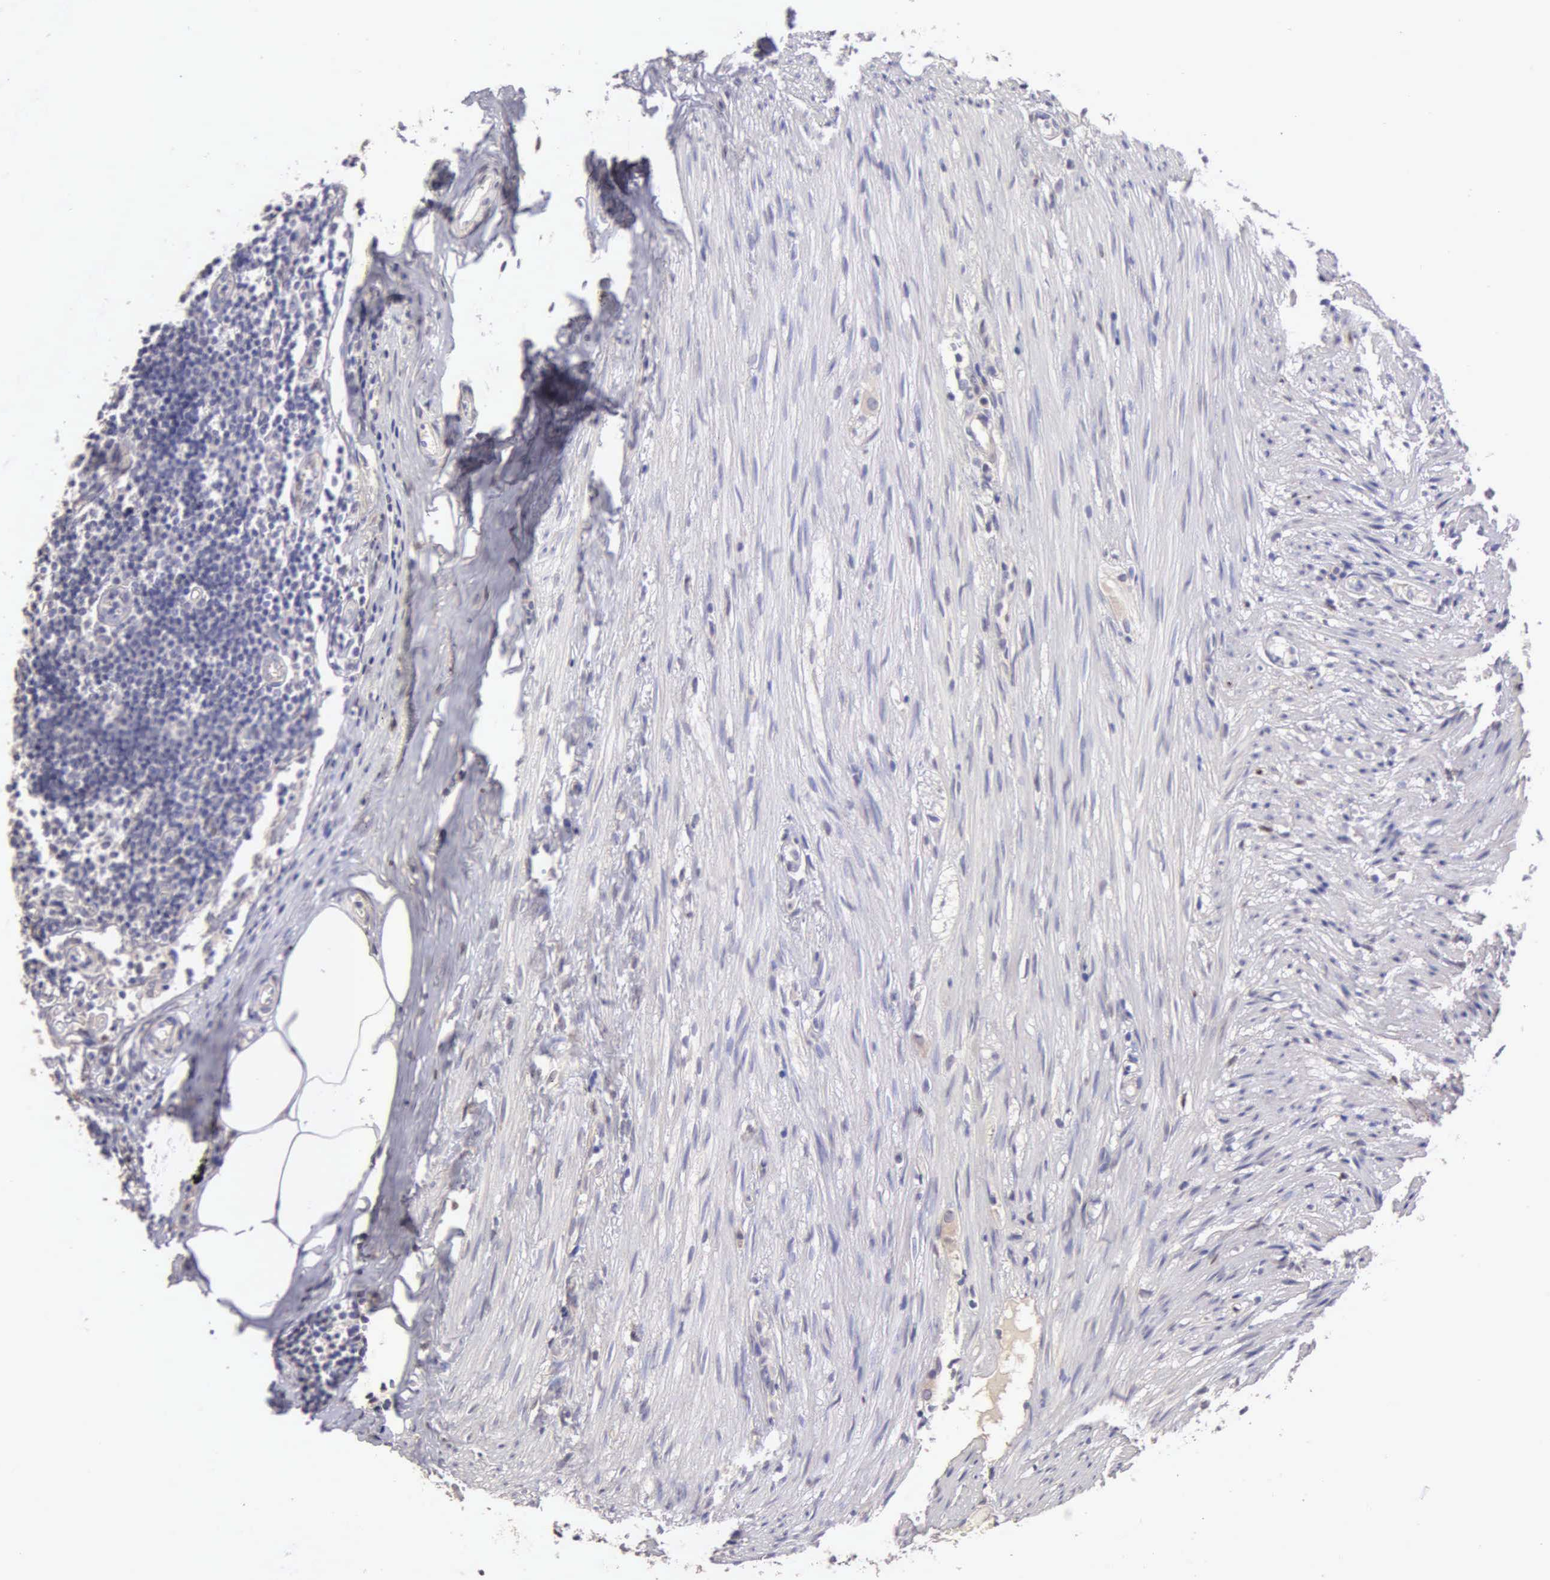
{"staining": {"intensity": "weak", "quantity": "<25%", "location": "cytoplasmic/membranous"}, "tissue": "appendix", "cell_type": "Glandular cells", "image_type": "normal", "snomed": [{"axis": "morphology", "description": "Normal tissue, NOS"}, {"axis": "topography", "description": "Appendix"}], "caption": "Immunohistochemistry (IHC) image of normal appendix: human appendix stained with DAB (3,3'-diaminobenzidine) shows no significant protein positivity in glandular cells. The staining was performed using DAB (3,3'-diaminobenzidine) to visualize the protein expression in brown, while the nuclei were stained in blue with hematoxylin (Magnification: 20x).", "gene": "ESR1", "patient": {"sex": "female", "age": 34}}